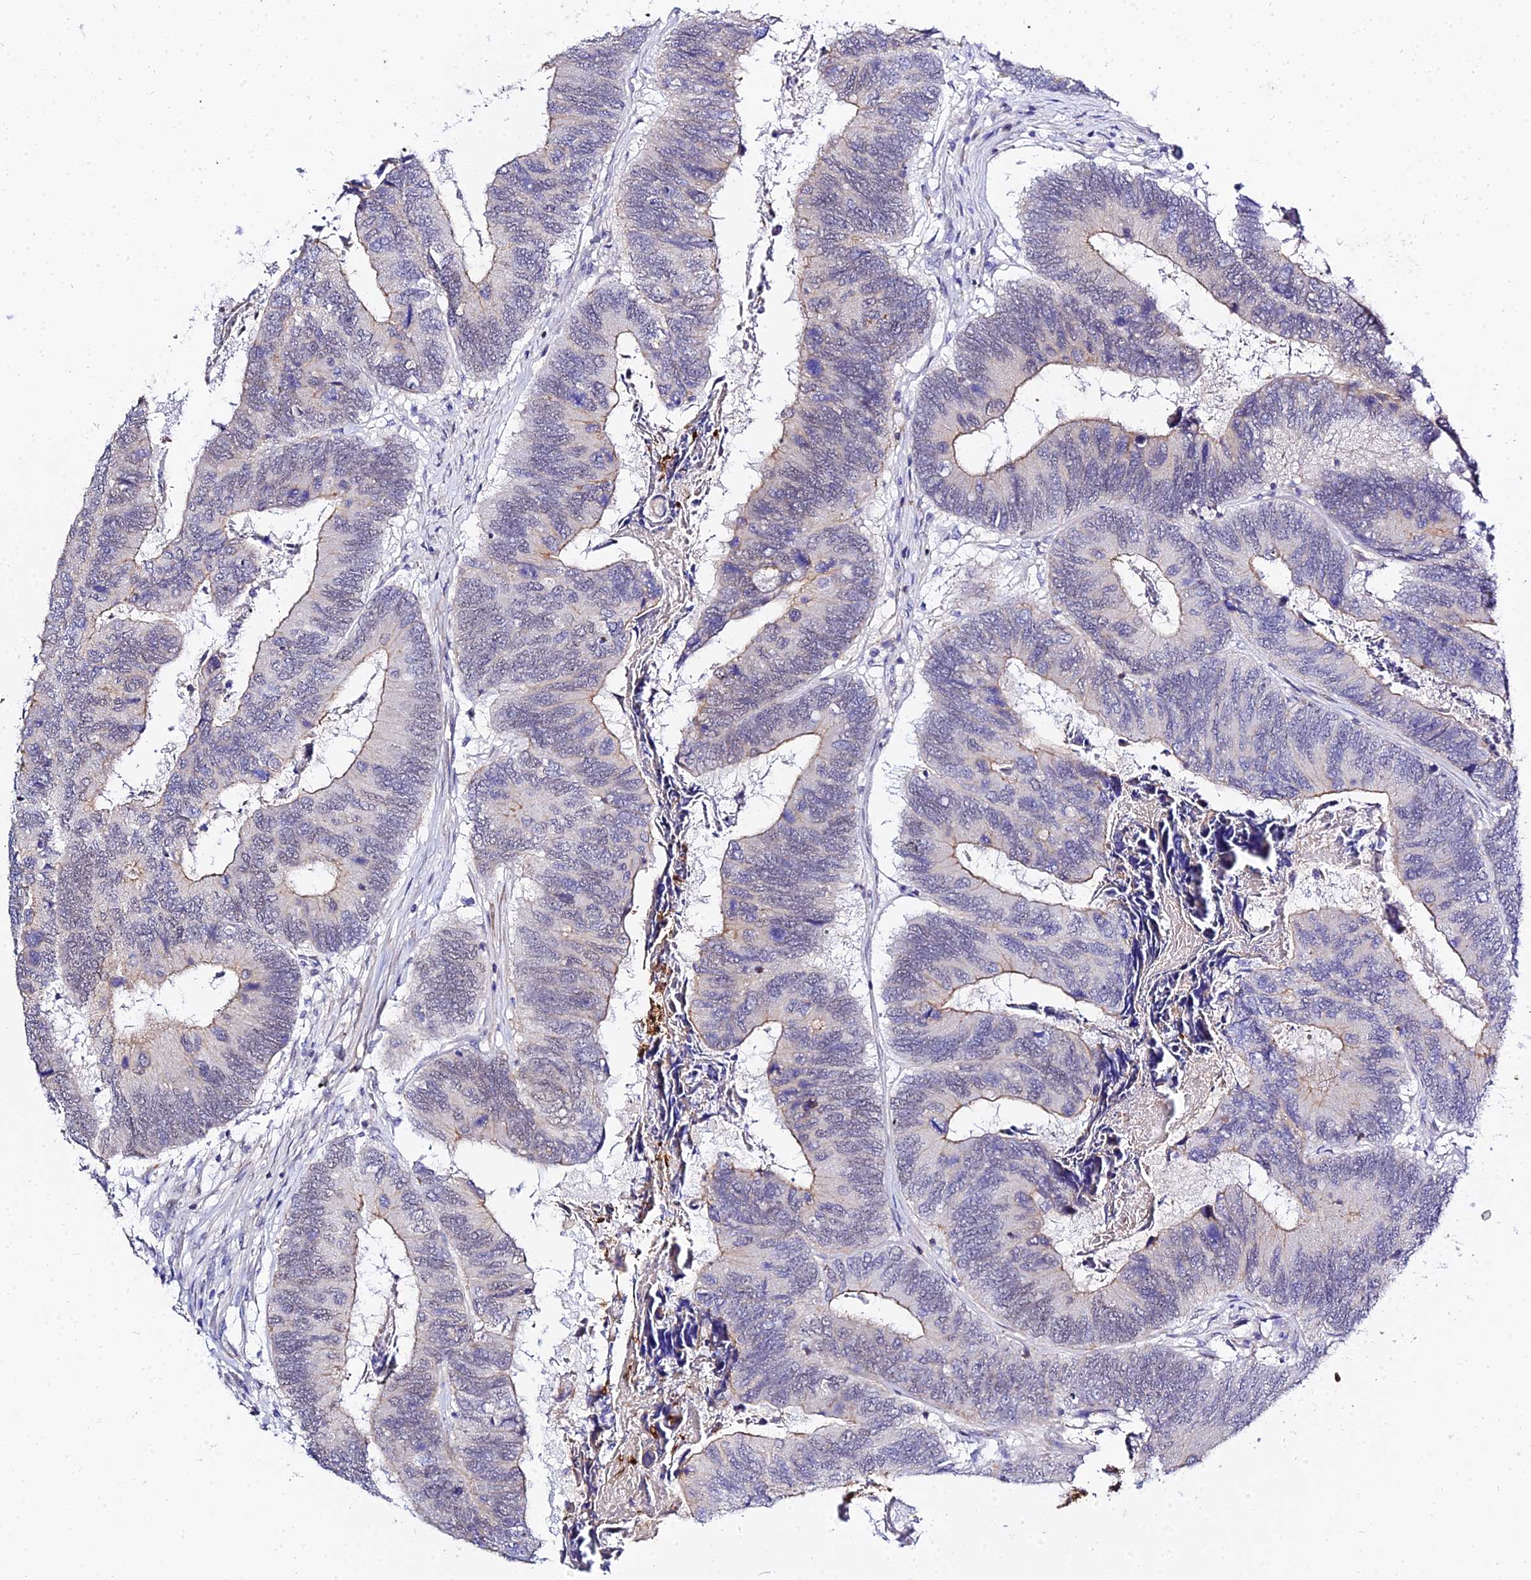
{"staining": {"intensity": "negative", "quantity": "none", "location": "none"}, "tissue": "colorectal cancer", "cell_type": "Tumor cells", "image_type": "cancer", "snomed": [{"axis": "morphology", "description": "Adenocarcinoma, NOS"}, {"axis": "topography", "description": "Colon"}], "caption": "This is a photomicrograph of immunohistochemistry staining of colorectal adenocarcinoma, which shows no expression in tumor cells.", "gene": "ZNF628", "patient": {"sex": "female", "age": 67}}